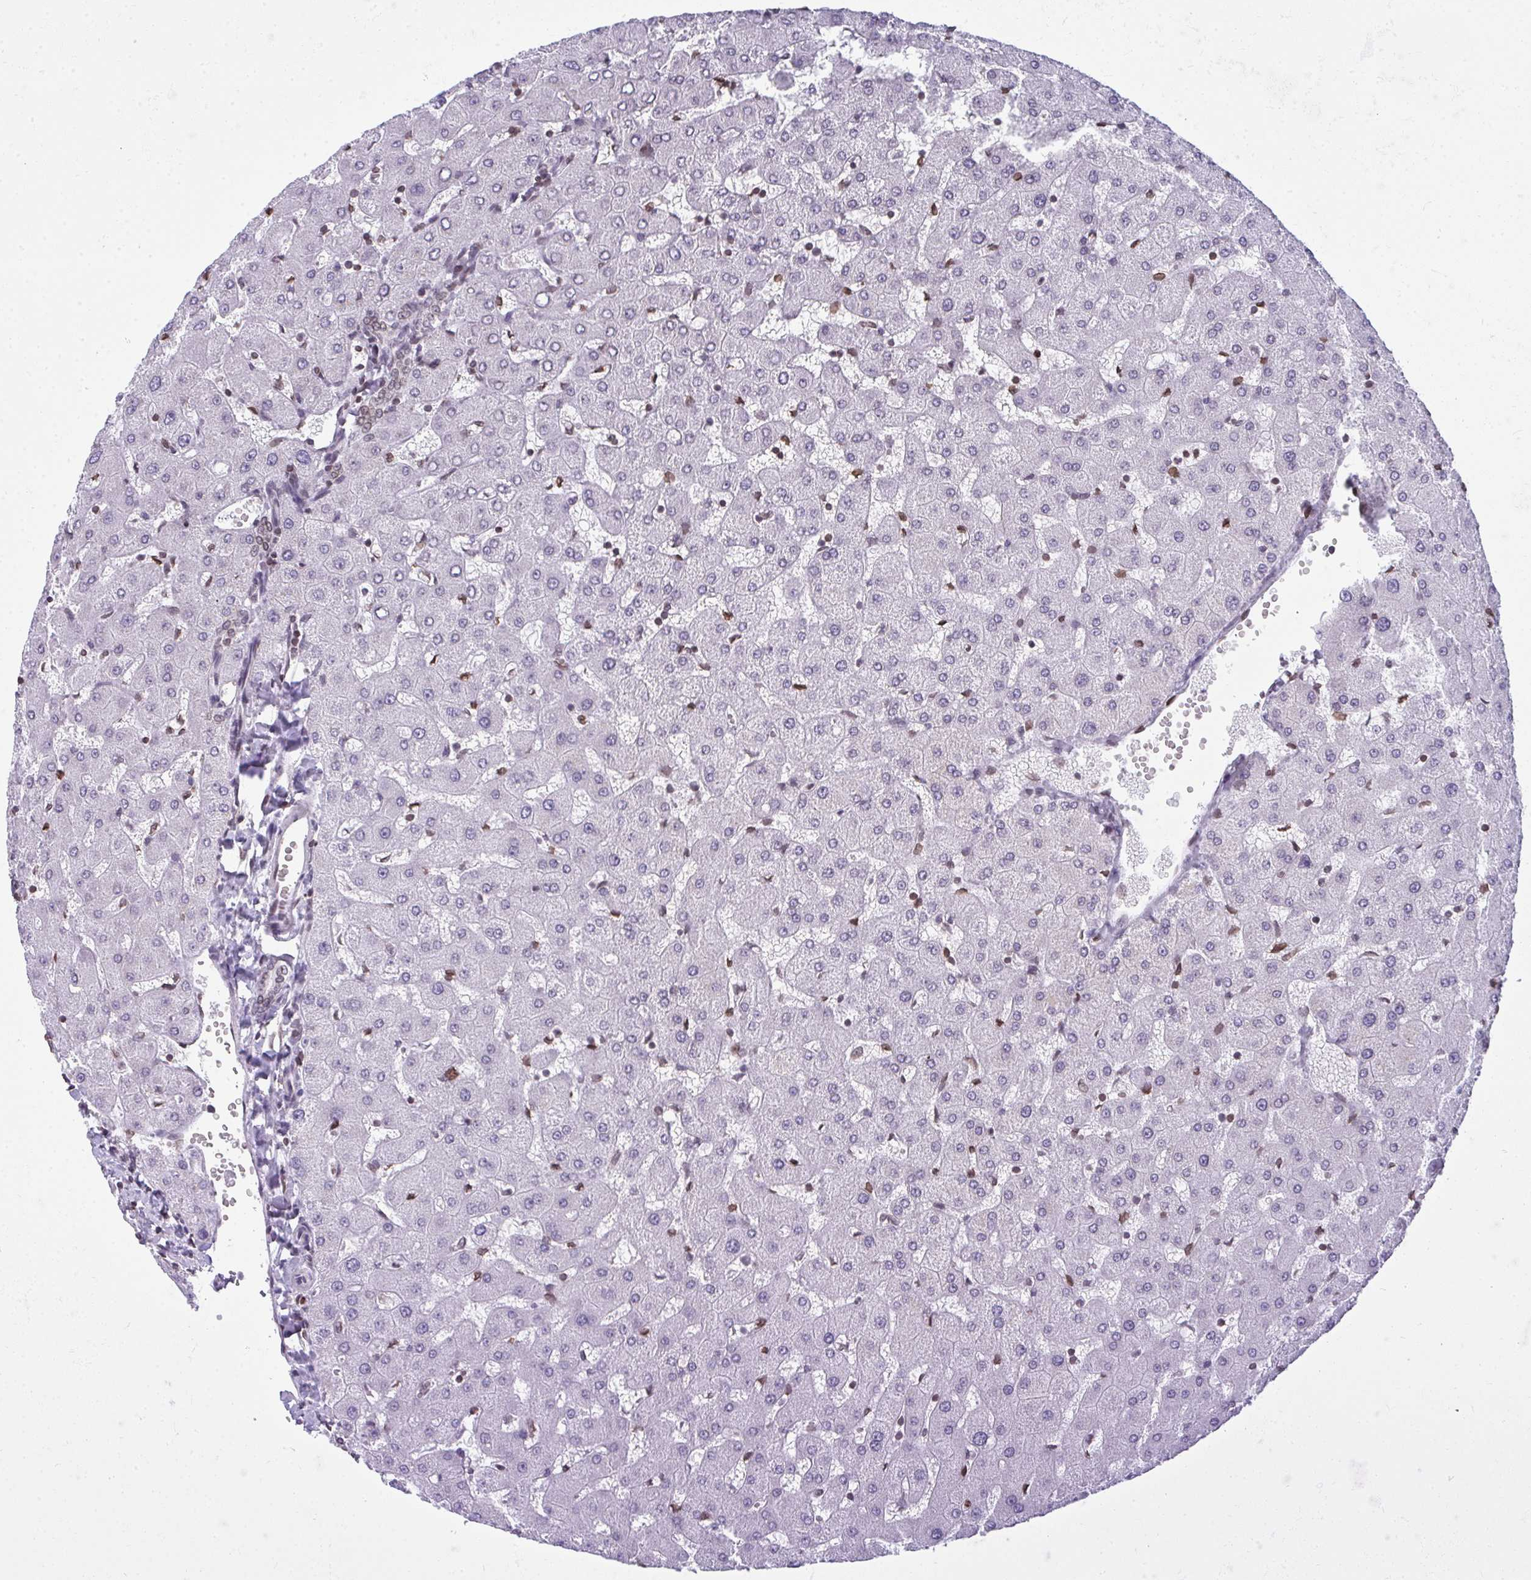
{"staining": {"intensity": "weak", "quantity": ">75%", "location": "cytoplasmic/membranous,nuclear"}, "tissue": "liver", "cell_type": "Cholangiocytes", "image_type": "normal", "snomed": [{"axis": "morphology", "description": "Normal tissue, NOS"}, {"axis": "topography", "description": "Liver"}], "caption": "The histopathology image reveals a brown stain indicating the presence of a protein in the cytoplasmic/membranous,nuclear of cholangiocytes in liver. (DAB (3,3'-diaminobenzidine) IHC with brightfield microscopy, high magnification).", "gene": "LMNB2", "patient": {"sex": "female", "age": 63}}